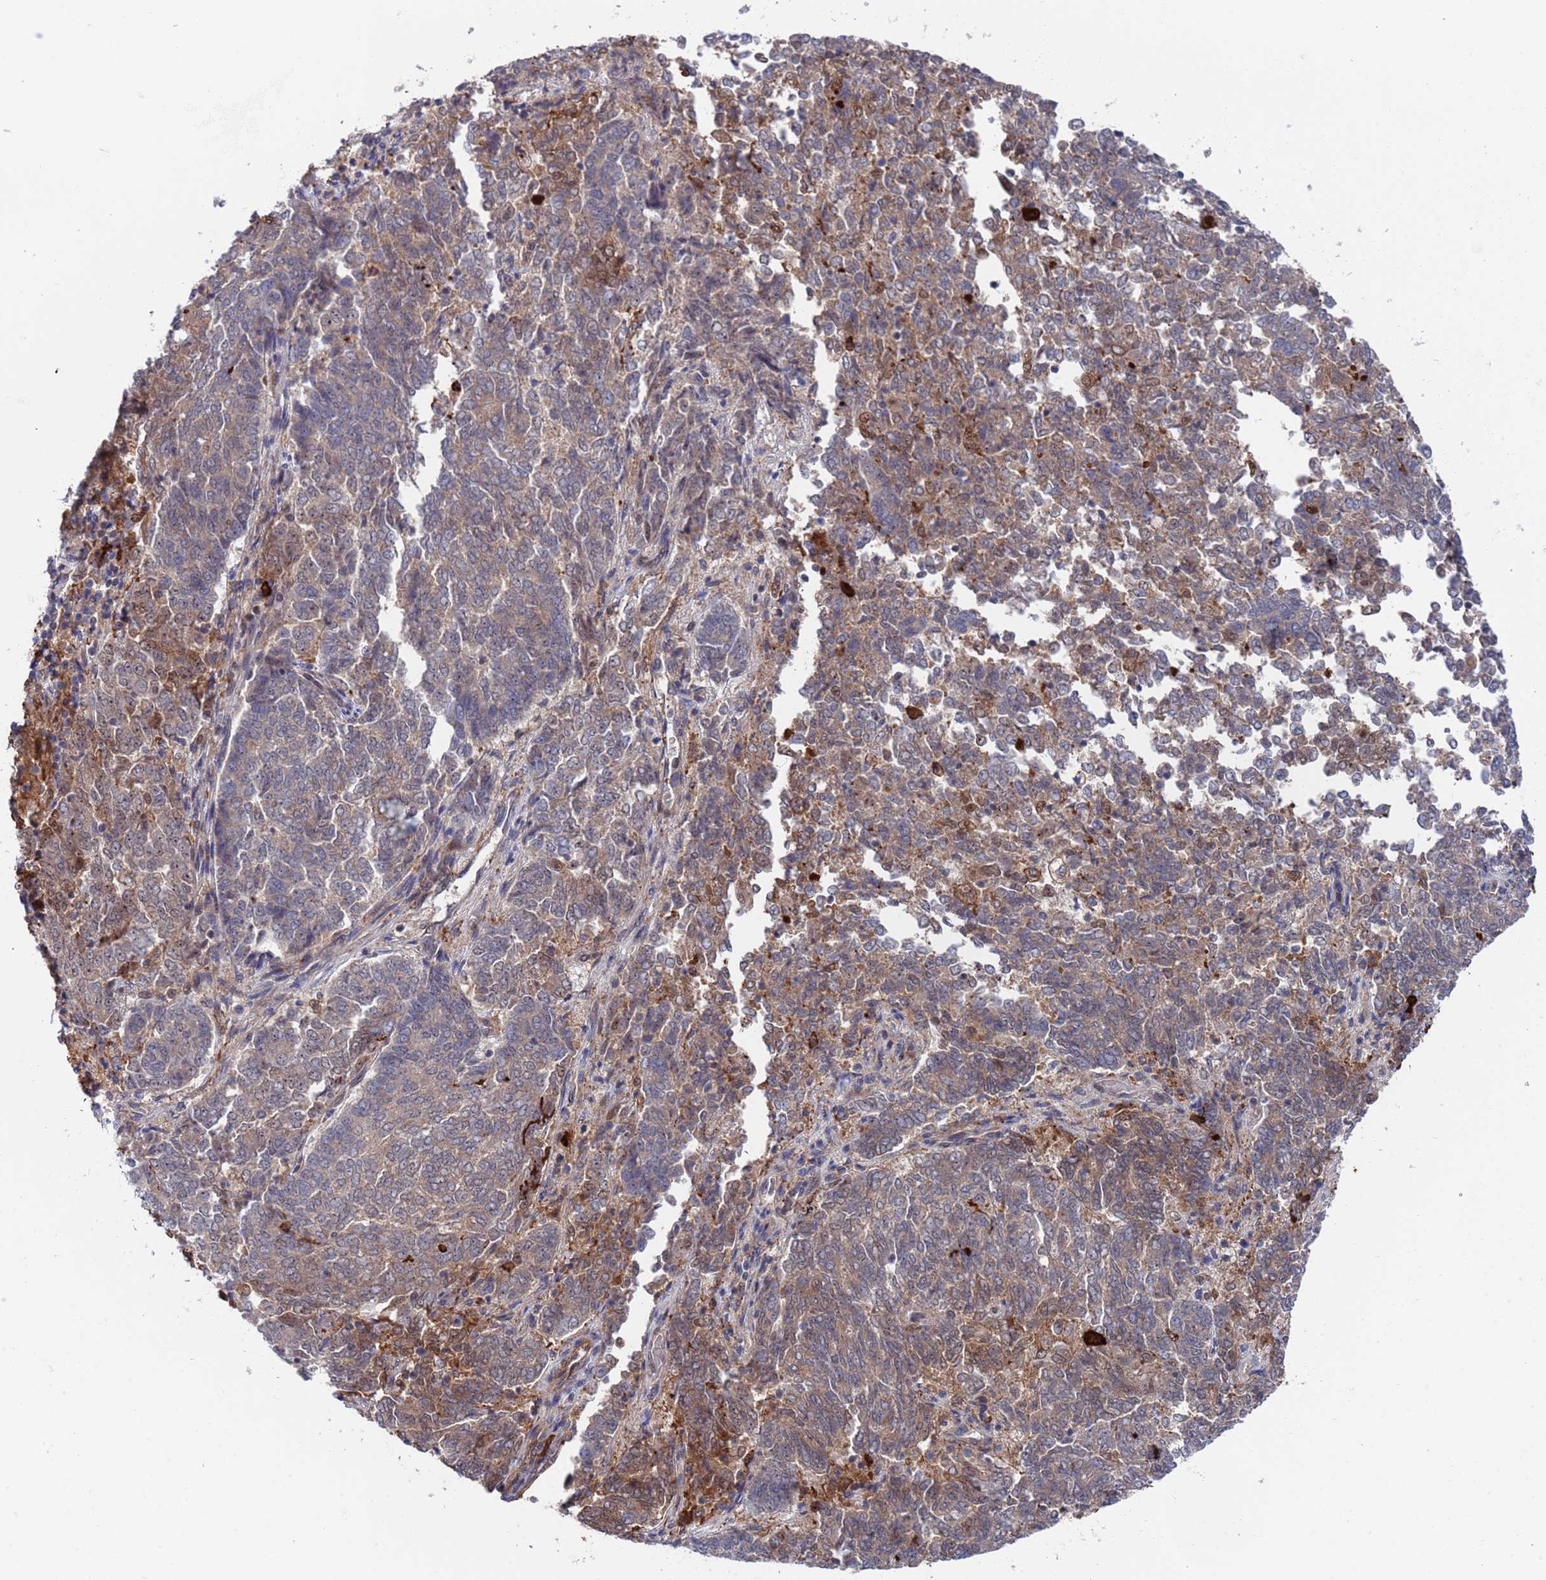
{"staining": {"intensity": "weak", "quantity": "25%-75%", "location": "cytoplasmic/membranous"}, "tissue": "endometrial cancer", "cell_type": "Tumor cells", "image_type": "cancer", "snomed": [{"axis": "morphology", "description": "Adenocarcinoma, NOS"}, {"axis": "topography", "description": "Endometrium"}], "caption": "IHC photomicrograph of neoplastic tissue: endometrial cancer stained using immunohistochemistry displays low levels of weak protein expression localized specifically in the cytoplasmic/membranous of tumor cells, appearing as a cytoplasmic/membranous brown color.", "gene": "TMBIM6", "patient": {"sex": "female", "age": 80}}